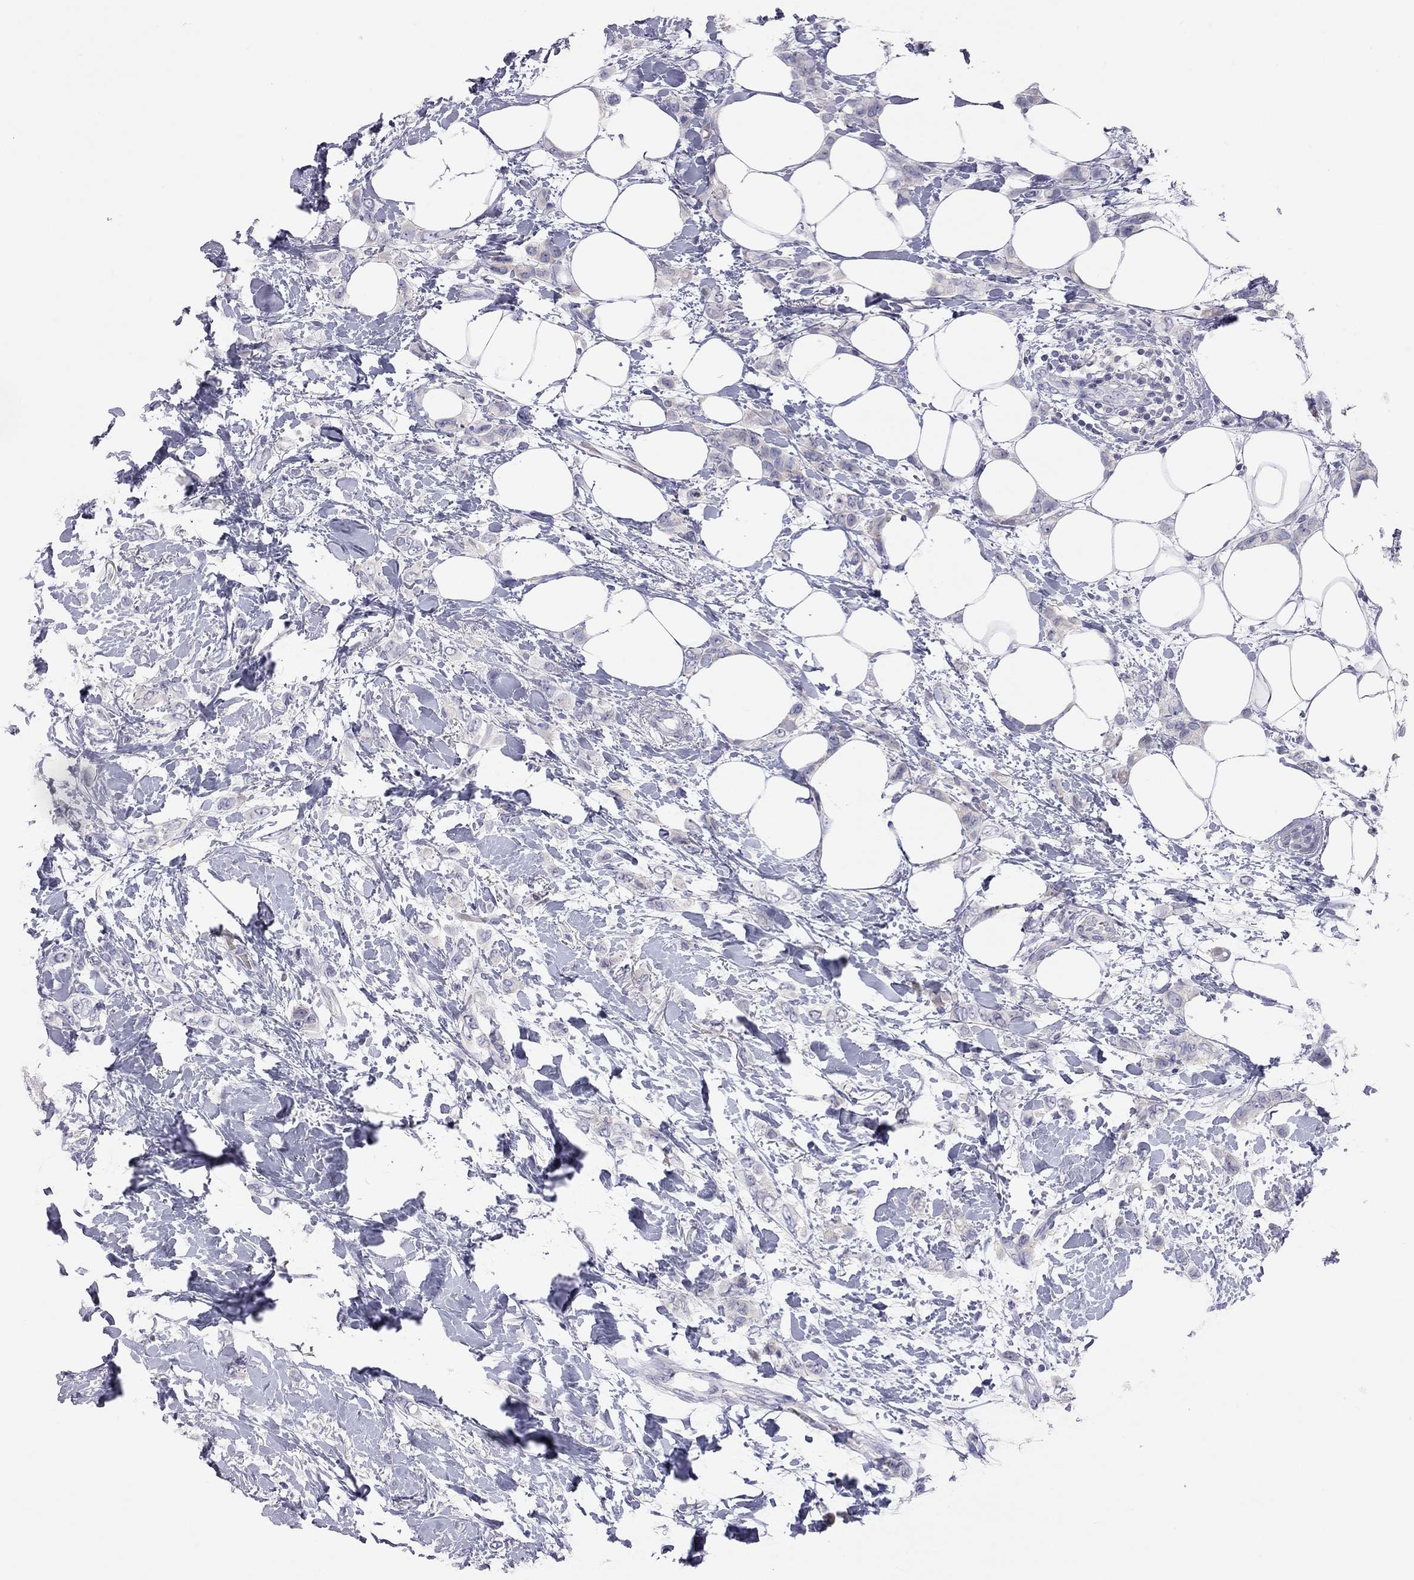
{"staining": {"intensity": "negative", "quantity": "none", "location": "none"}, "tissue": "breast cancer", "cell_type": "Tumor cells", "image_type": "cancer", "snomed": [{"axis": "morphology", "description": "Lobular carcinoma"}, {"axis": "topography", "description": "Breast"}], "caption": "Immunohistochemical staining of breast cancer (lobular carcinoma) shows no significant expression in tumor cells.", "gene": "ADCYAP1", "patient": {"sex": "female", "age": 66}}